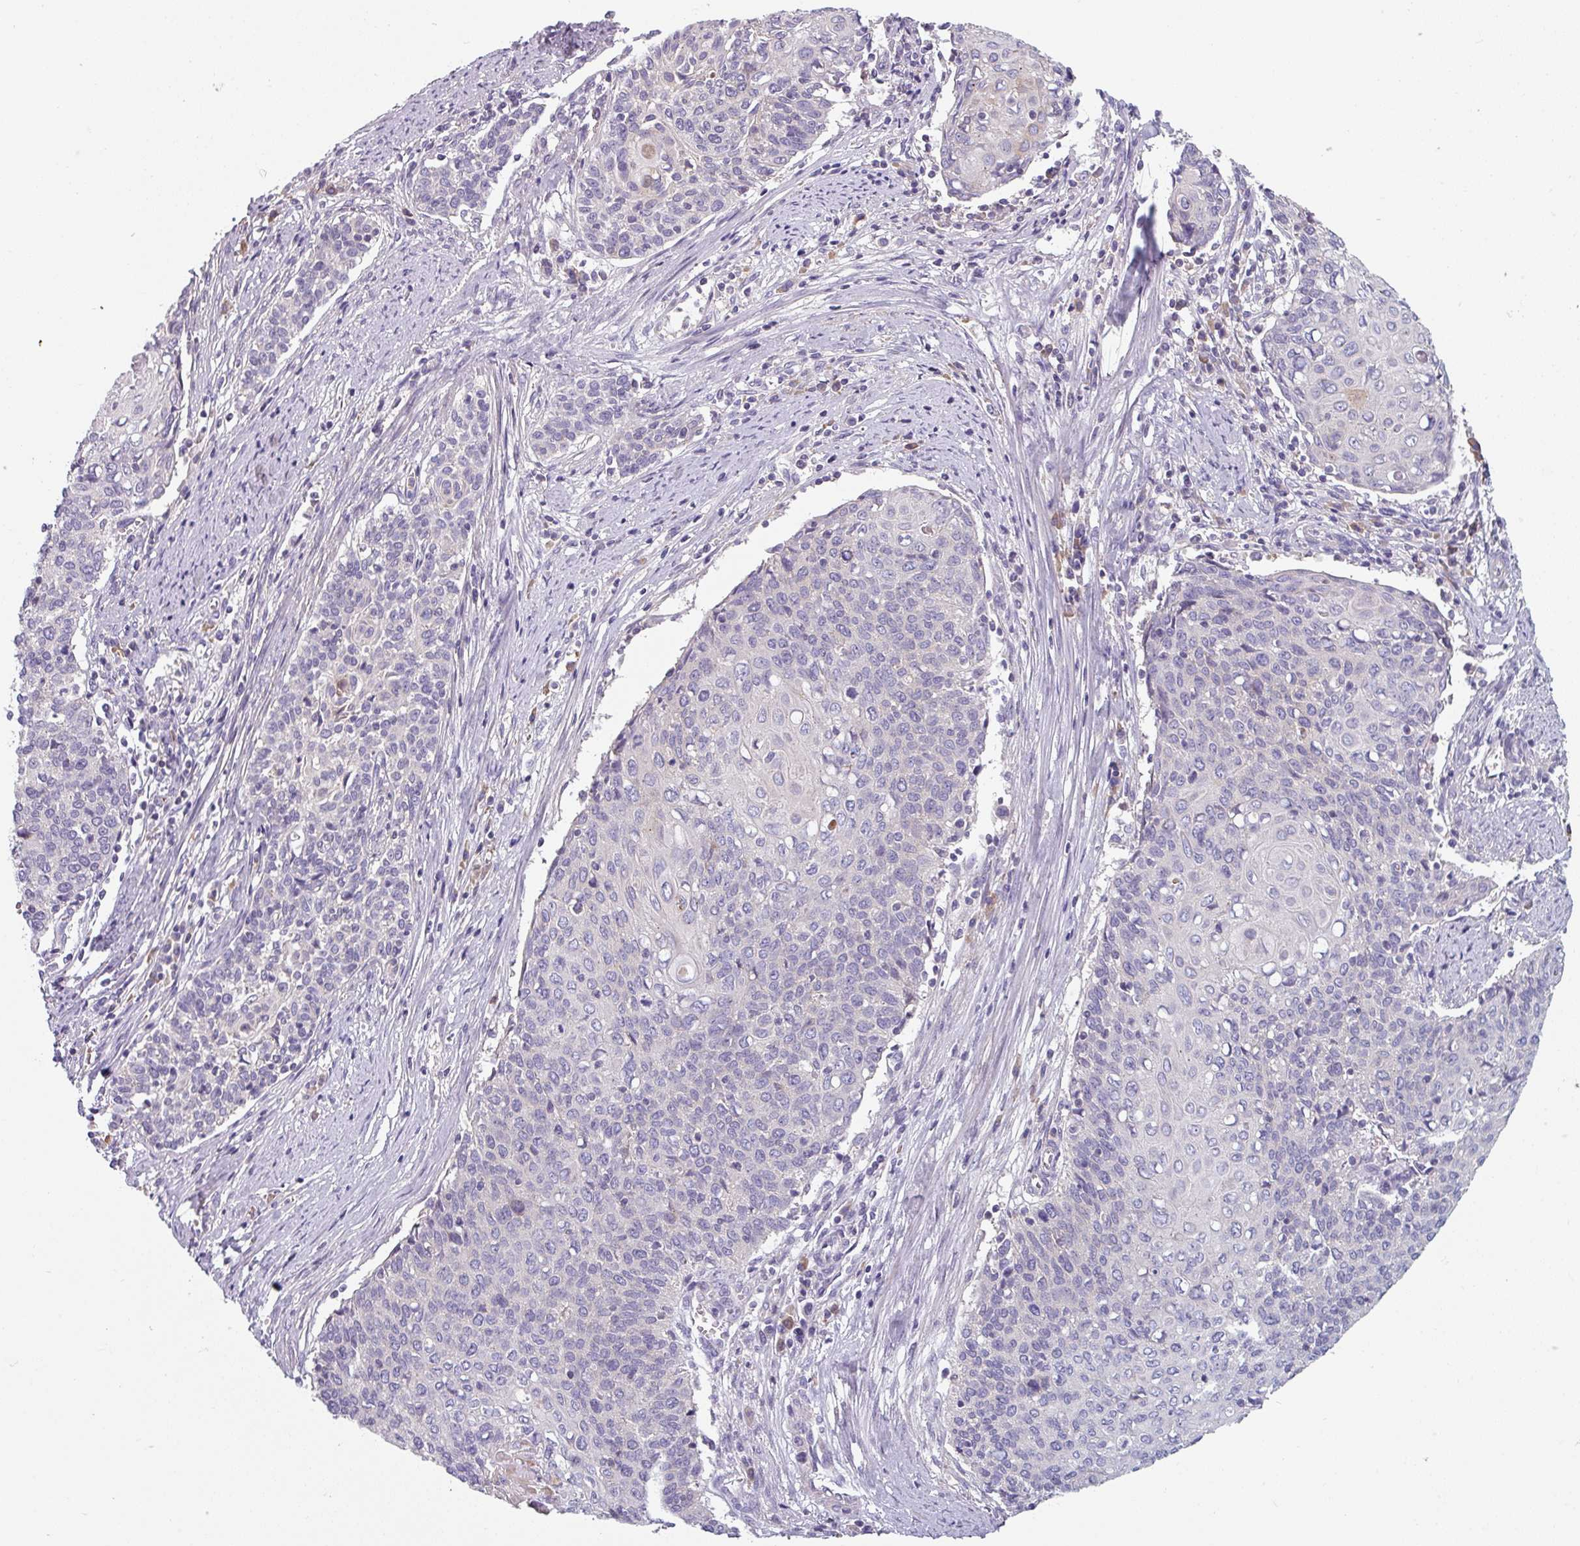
{"staining": {"intensity": "negative", "quantity": "none", "location": "none"}, "tissue": "cervical cancer", "cell_type": "Tumor cells", "image_type": "cancer", "snomed": [{"axis": "morphology", "description": "Squamous cell carcinoma, NOS"}, {"axis": "topography", "description": "Cervix"}], "caption": "Tumor cells are negative for brown protein staining in cervical cancer (squamous cell carcinoma).", "gene": "TMEM132A", "patient": {"sex": "female", "age": 39}}